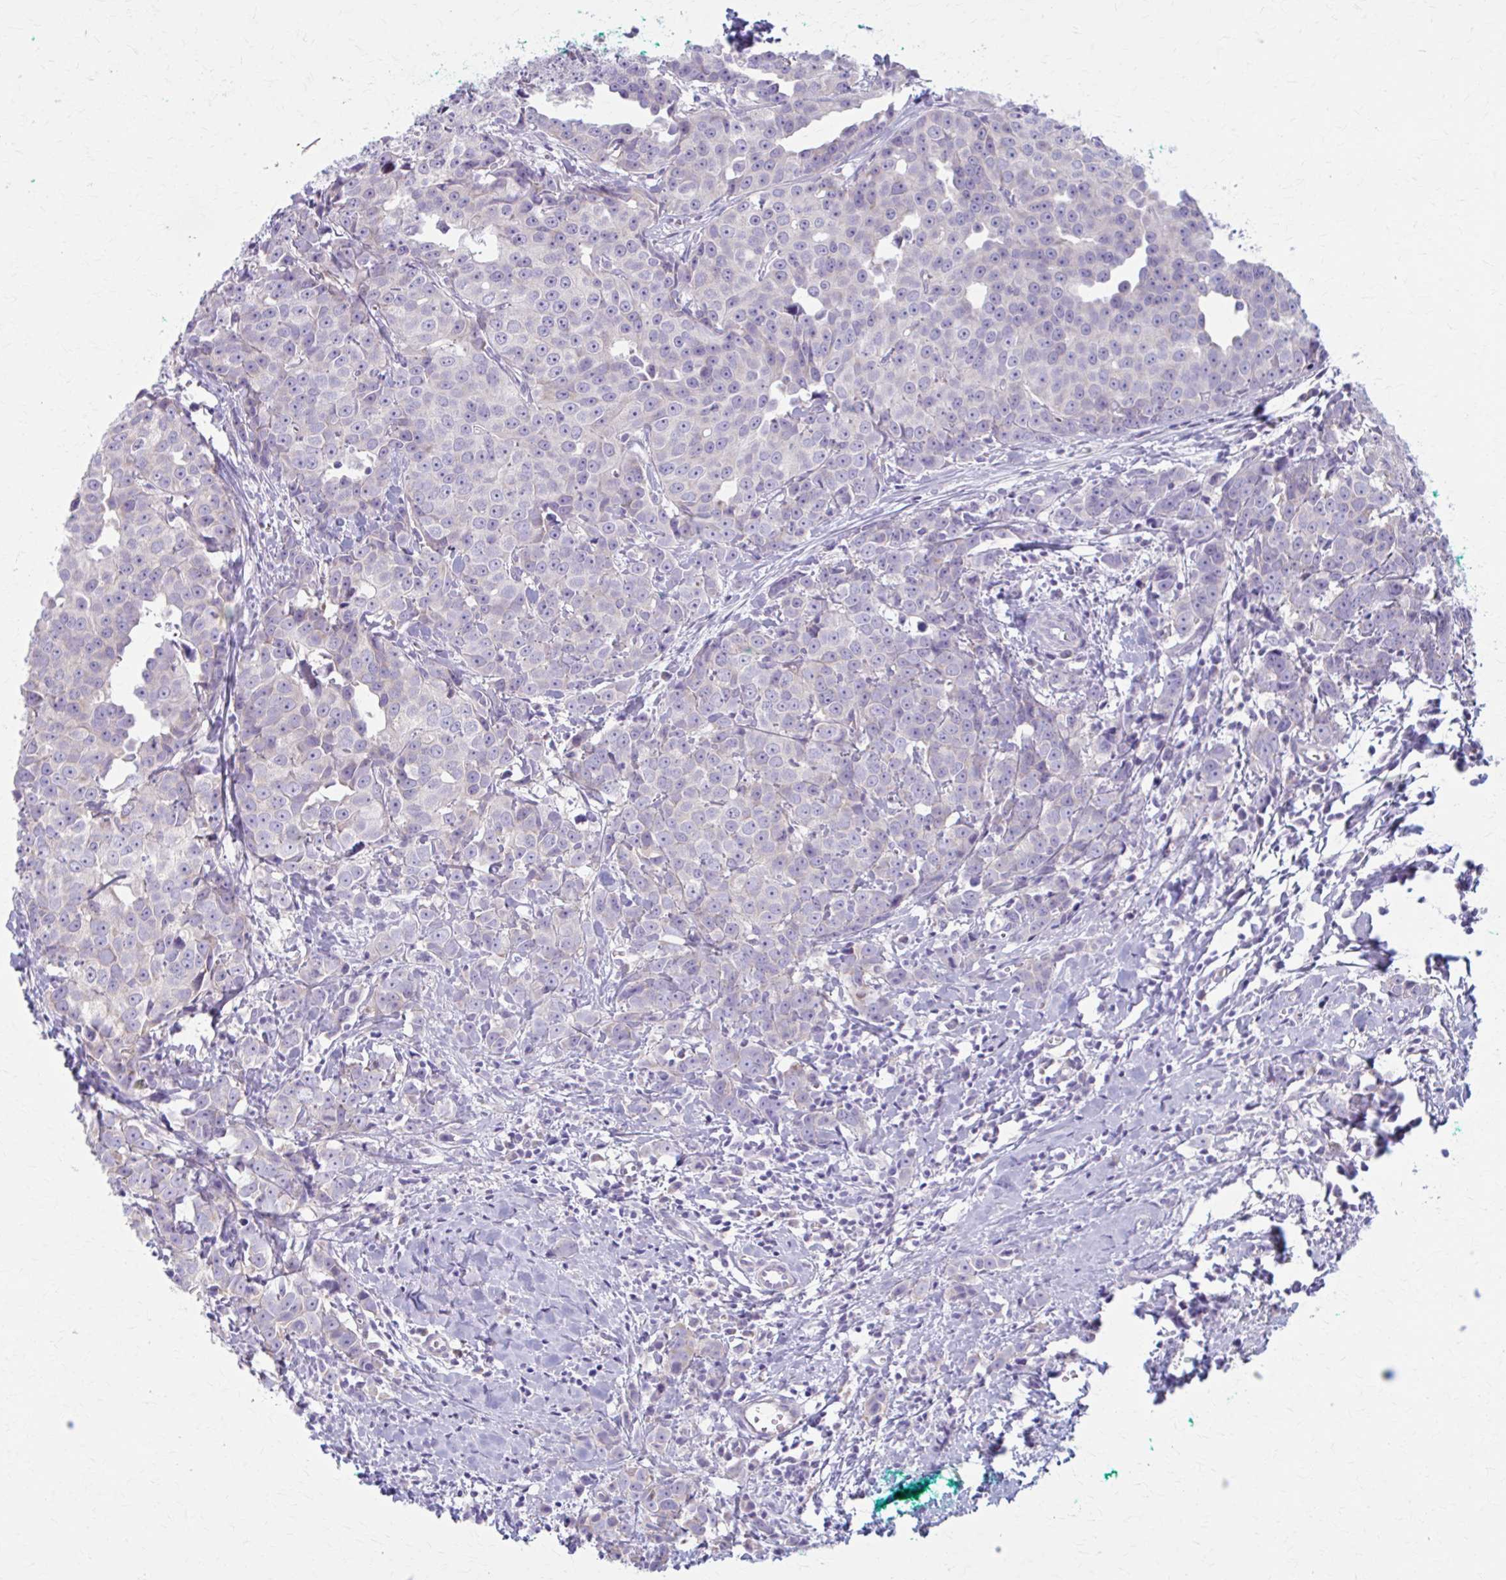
{"staining": {"intensity": "negative", "quantity": "none", "location": "none"}, "tissue": "breast cancer", "cell_type": "Tumor cells", "image_type": "cancer", "snomed": [{"axis": "morphology", "description": "Duct carcinoma"}, {"axis": "topography", "description": "Breast"}], "caption": "A histopathology image of breast cancer stained for a protein shows no brown staining in tumor cells. (Stains: DAB (3,3'-diaminobenzidine) IHC with hematoxylin counter stain, Microscopy: brightfield microscopy at high magnification).", "gene": "PRKRA", "patient": {"sex": "female", "age": 80}}